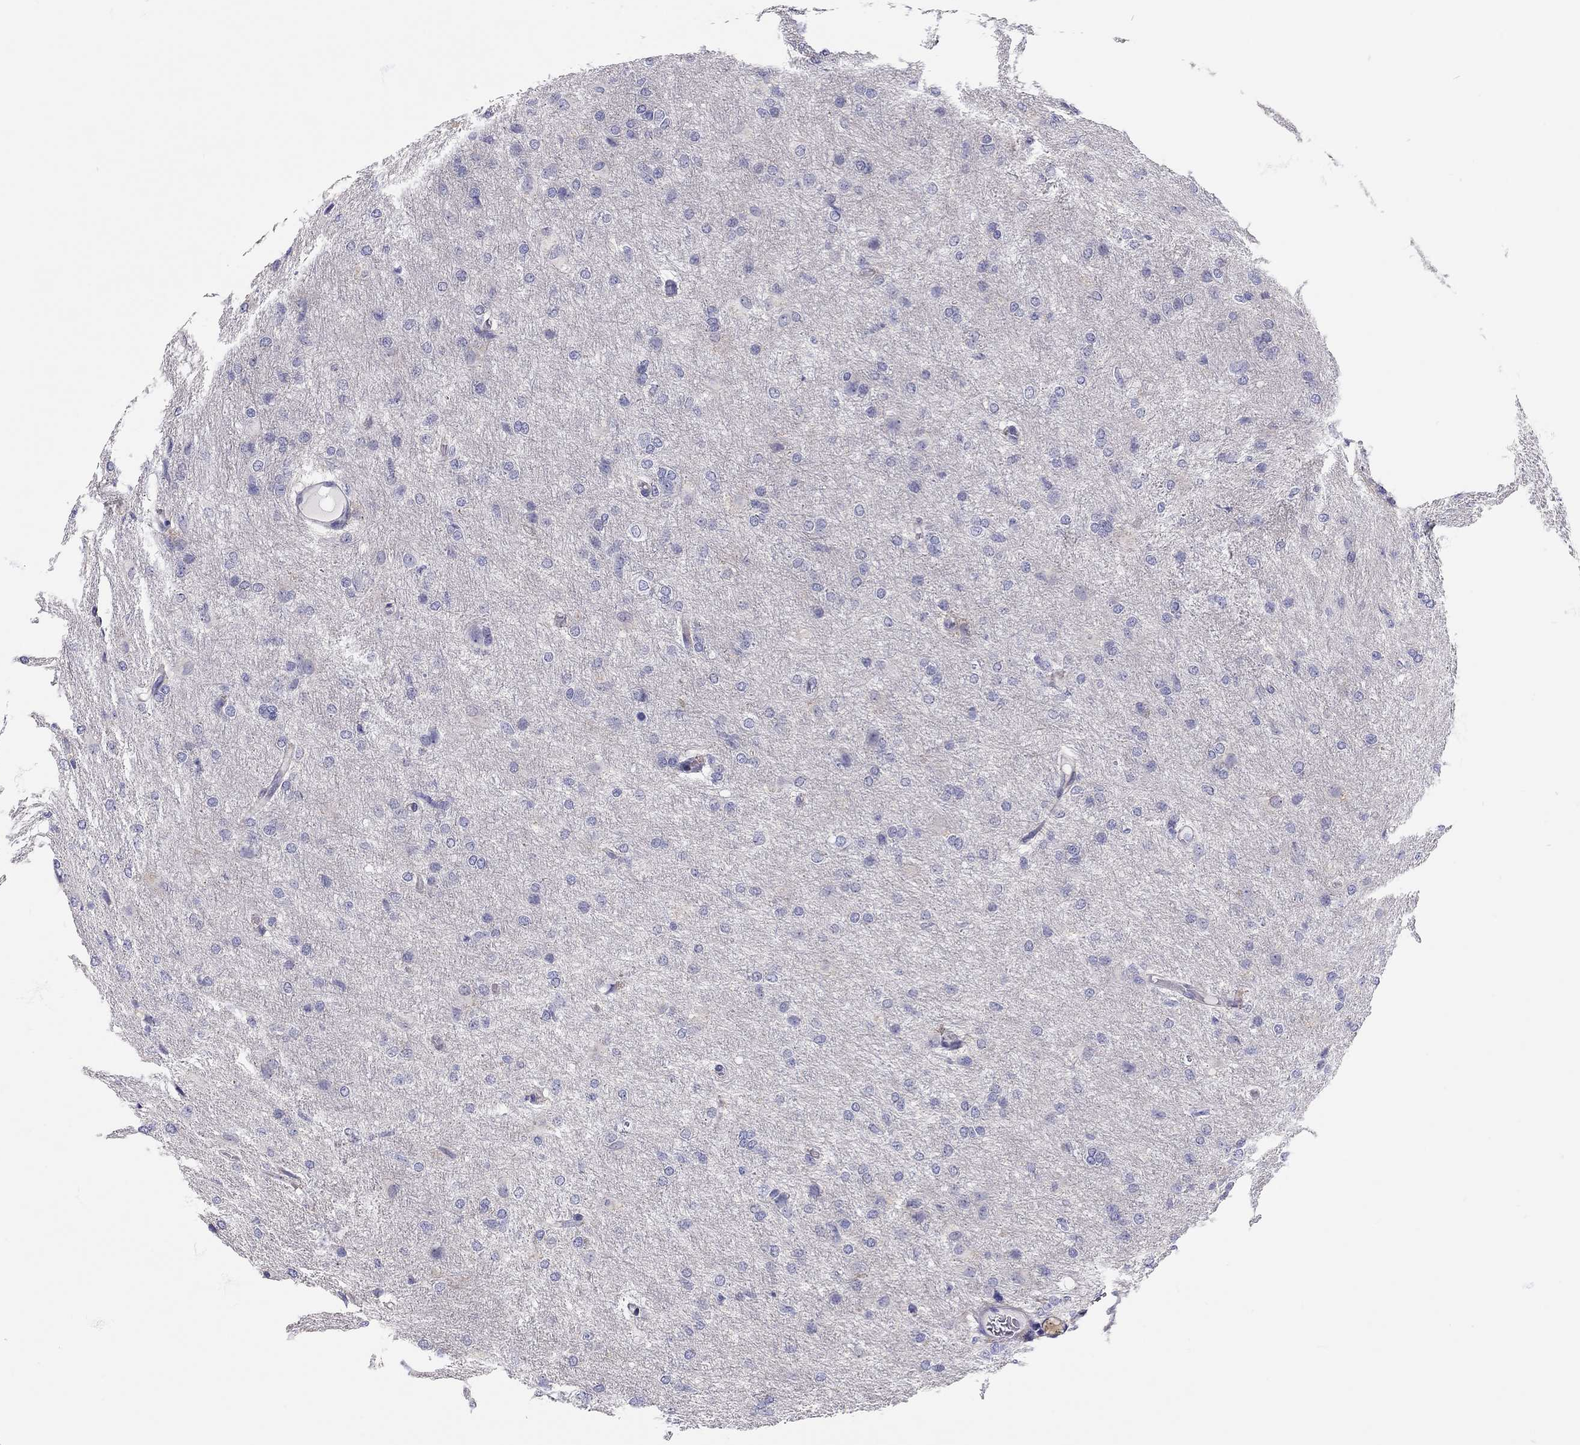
{"staining": {"intensity": "negative", "quantity": "none", "location": "none"}, "tissue": "glioma", "cell_type": "Tumor cells", "image_type": "cancer", "snomed": [{"axis": "morphology", "description": "Glioma, malignant, High grade"}, {"axis": "topography", "description": "Brain"}], "caption": "The image reveals no staining of tumor cells in glioma.", "gene": "SCARB1", "patient": {"sex": "male", "age": 68}}